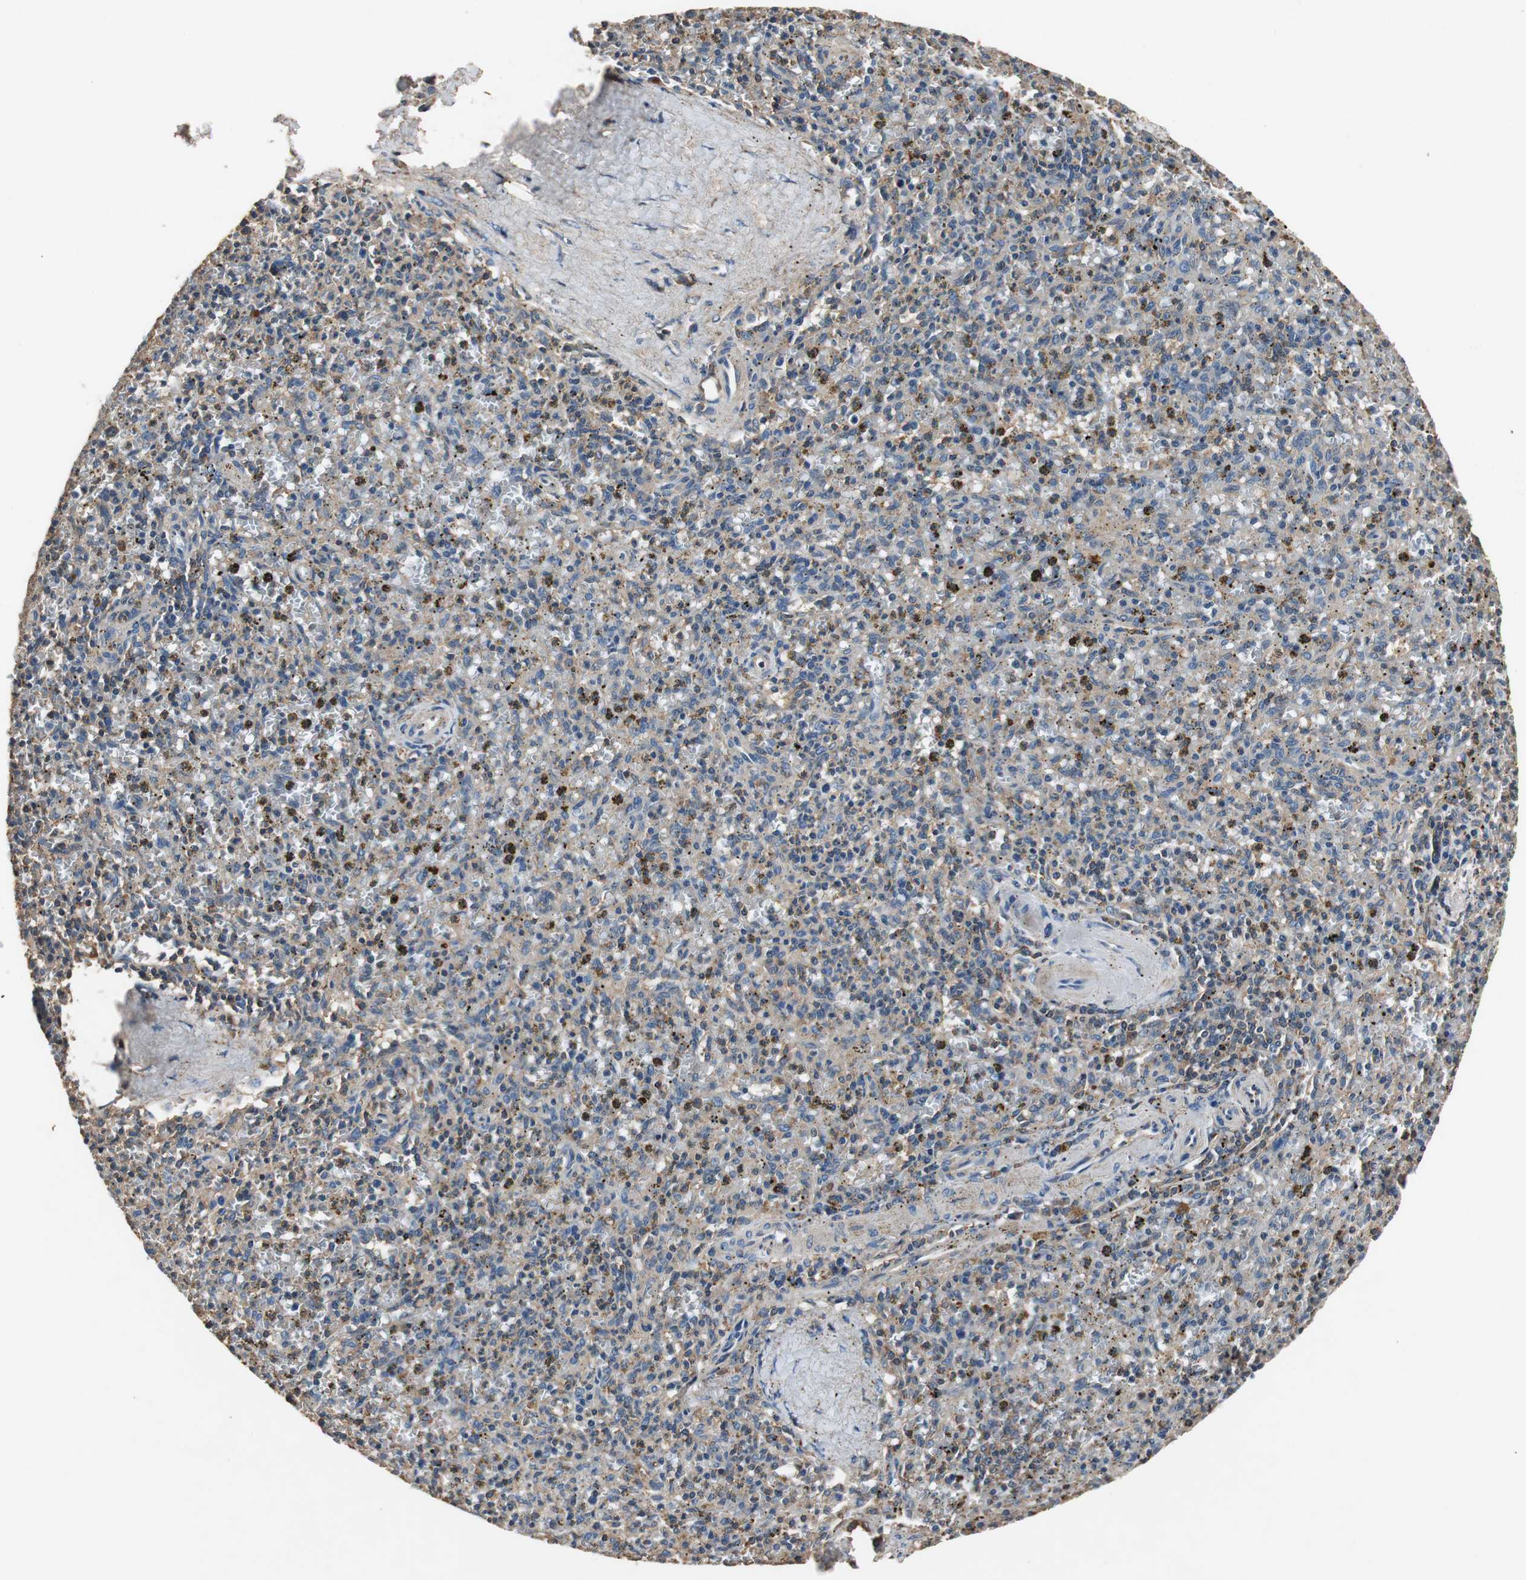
{"staining": {"intensity": "weak", "quantity": "25%-75%", "location": "cytoplasmic/membranous"}, "tissue": "spleen", "cell_type": "Cells in red pulp", "image_type": "normal", "snomed": [{"axis": "morphology", "description": "Normal tissue, NOS"}, {"axis": "topography", "description": "Spleen"}], "caption": "Protein analysis of normal spleen exhibits weak cytoplasmic/membranous expression in about 25%-75% of cells in red pulp. (IHC, brightfield microscopy, high magnification).", "gene": "TNFRSF14", "patient": {"sex": "male", "age": 72}}